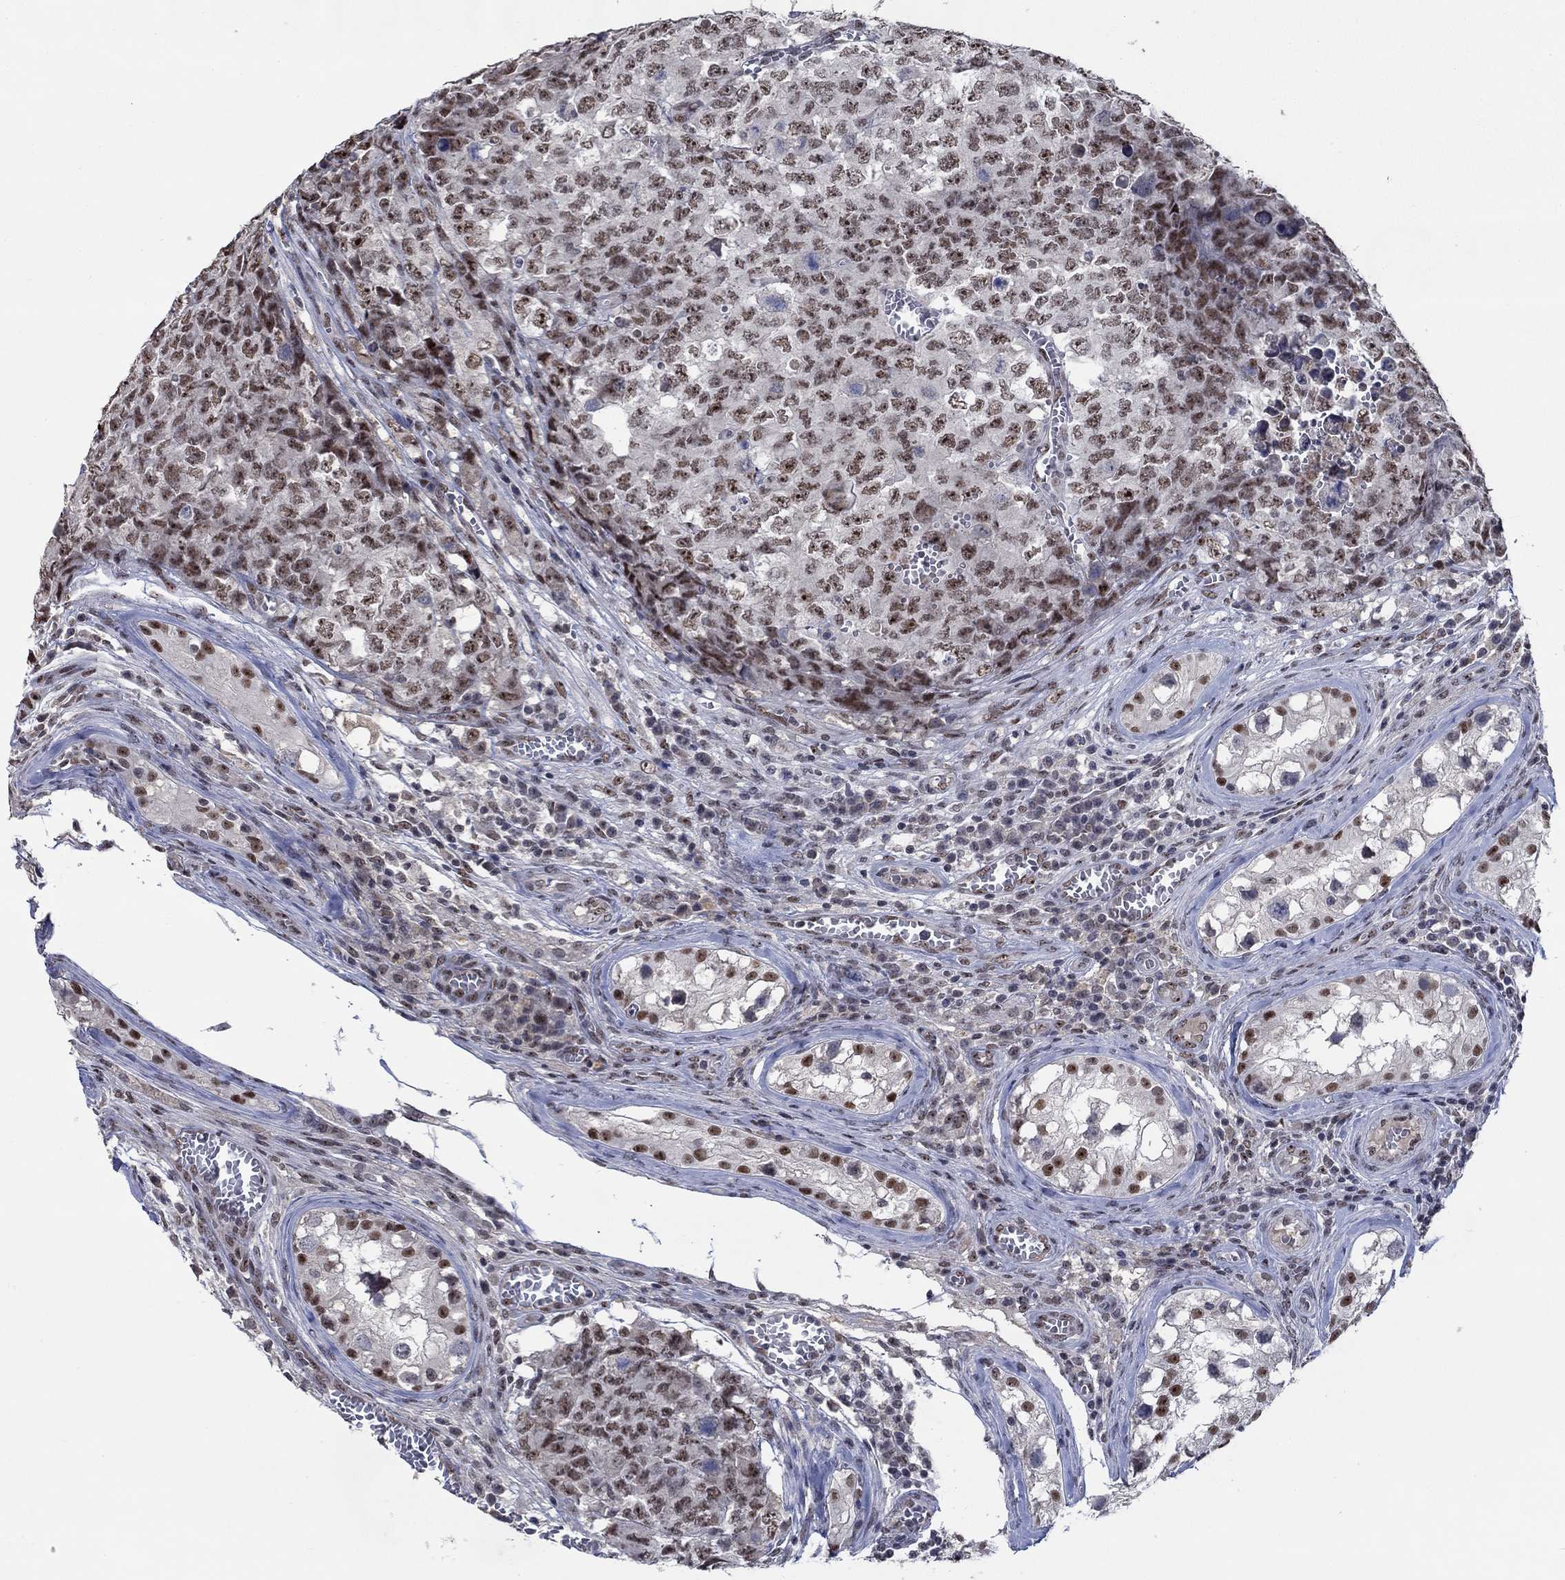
{"staining": {"intensity": "weak", "quantity": ">75%", "location": "nuclear"}, "tissue": "testis cancer", "cell_type": "Tumor cells", "image_type": "cancer", "snomed": [{"axis": "morphology", "description": "Carcinoma, Embryonal, NOS"}, {"axis": "topography", "description": "Testis"}], "caption": "Immunohistochemistry (IHC) (DAB) staining of testis cancer (embryonal carcinoma) demonstrates weak nuclear protein staining in approximately >75% of tumor cells.", "gene": "HTN1", "patient": {"sex": "male", "age": 23}}